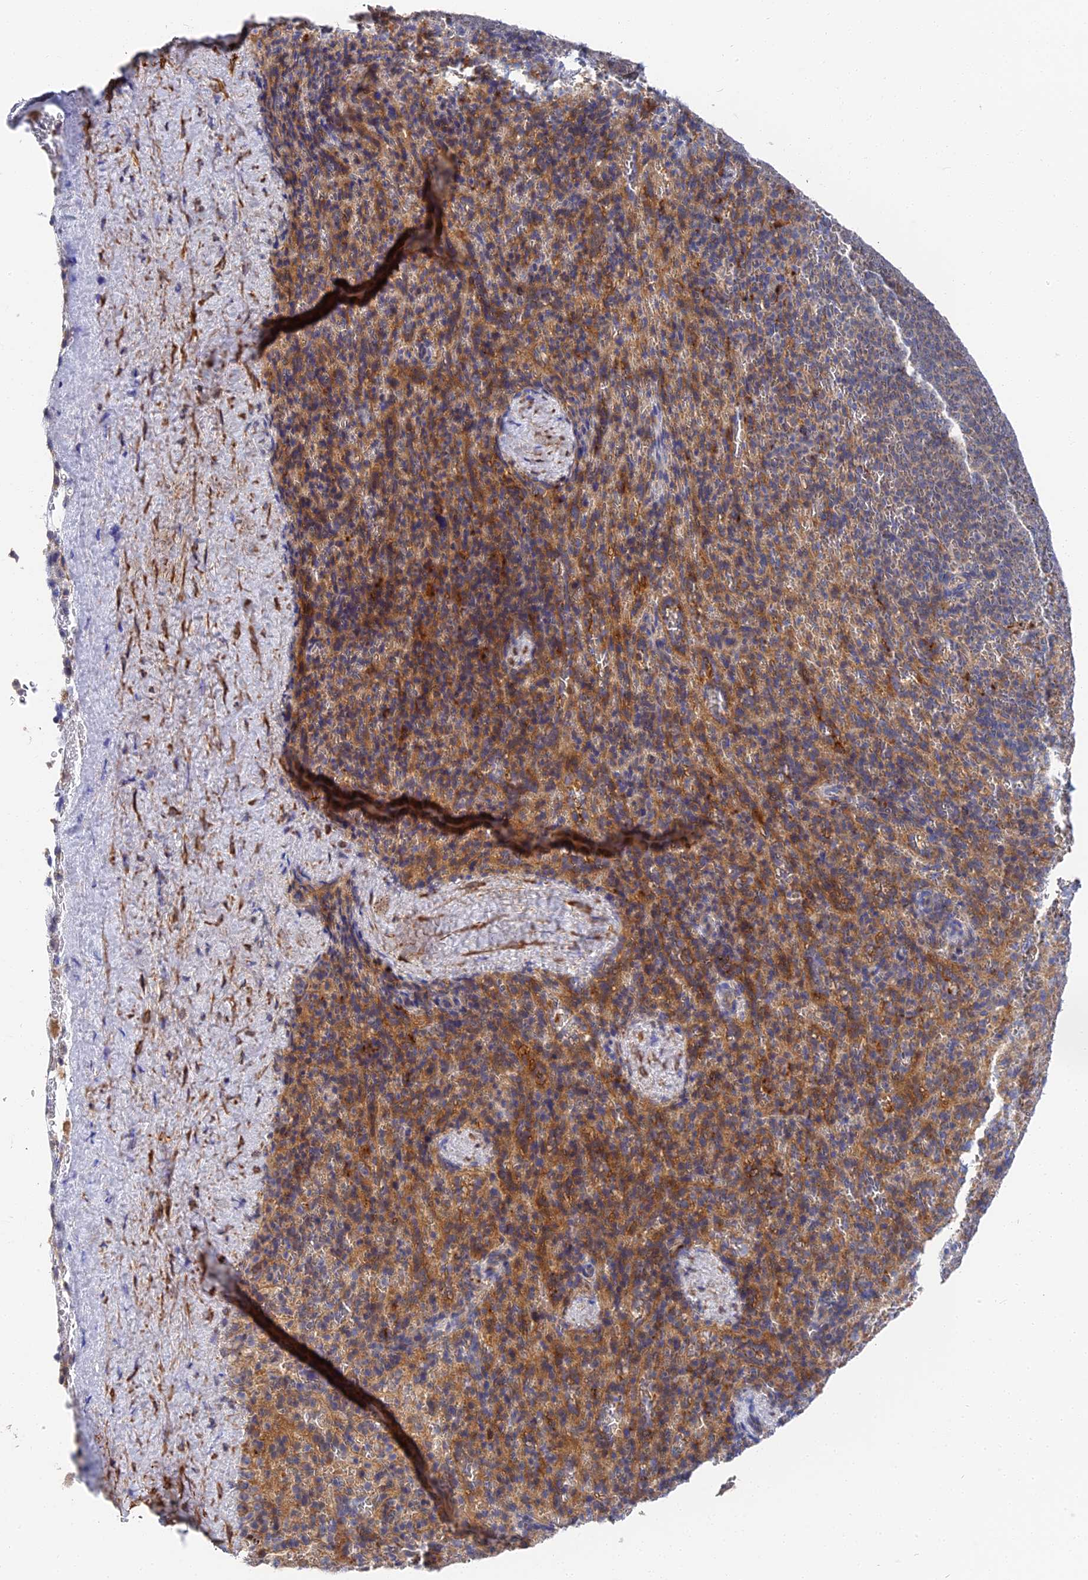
{"staining": {"intensity": "moderate", "quantity": "25%-75%", "location": "cytoplasmic/membranous"}, "tissue": "spleen", "cell_type": "Cells in red pulp", "image_type": "normal", "snomed": [{"axis": "morphology", "description": "Normal tissue, NOS"}, {"axis": "topography", "description": "Spleen"}], "caption": "A brown stain labels moderate cytoplasmic/membranous staining of a protein in cells in red pulp of benign spleen. The protein of interest is stained brown, and the nuclei are stained in blue (DAB (3,3'-diaminobenzidine) IHC with brightfield microscopy, high magnification).", "gene": "CCDC113", "patient": {"sex": "female", "age": 21}}